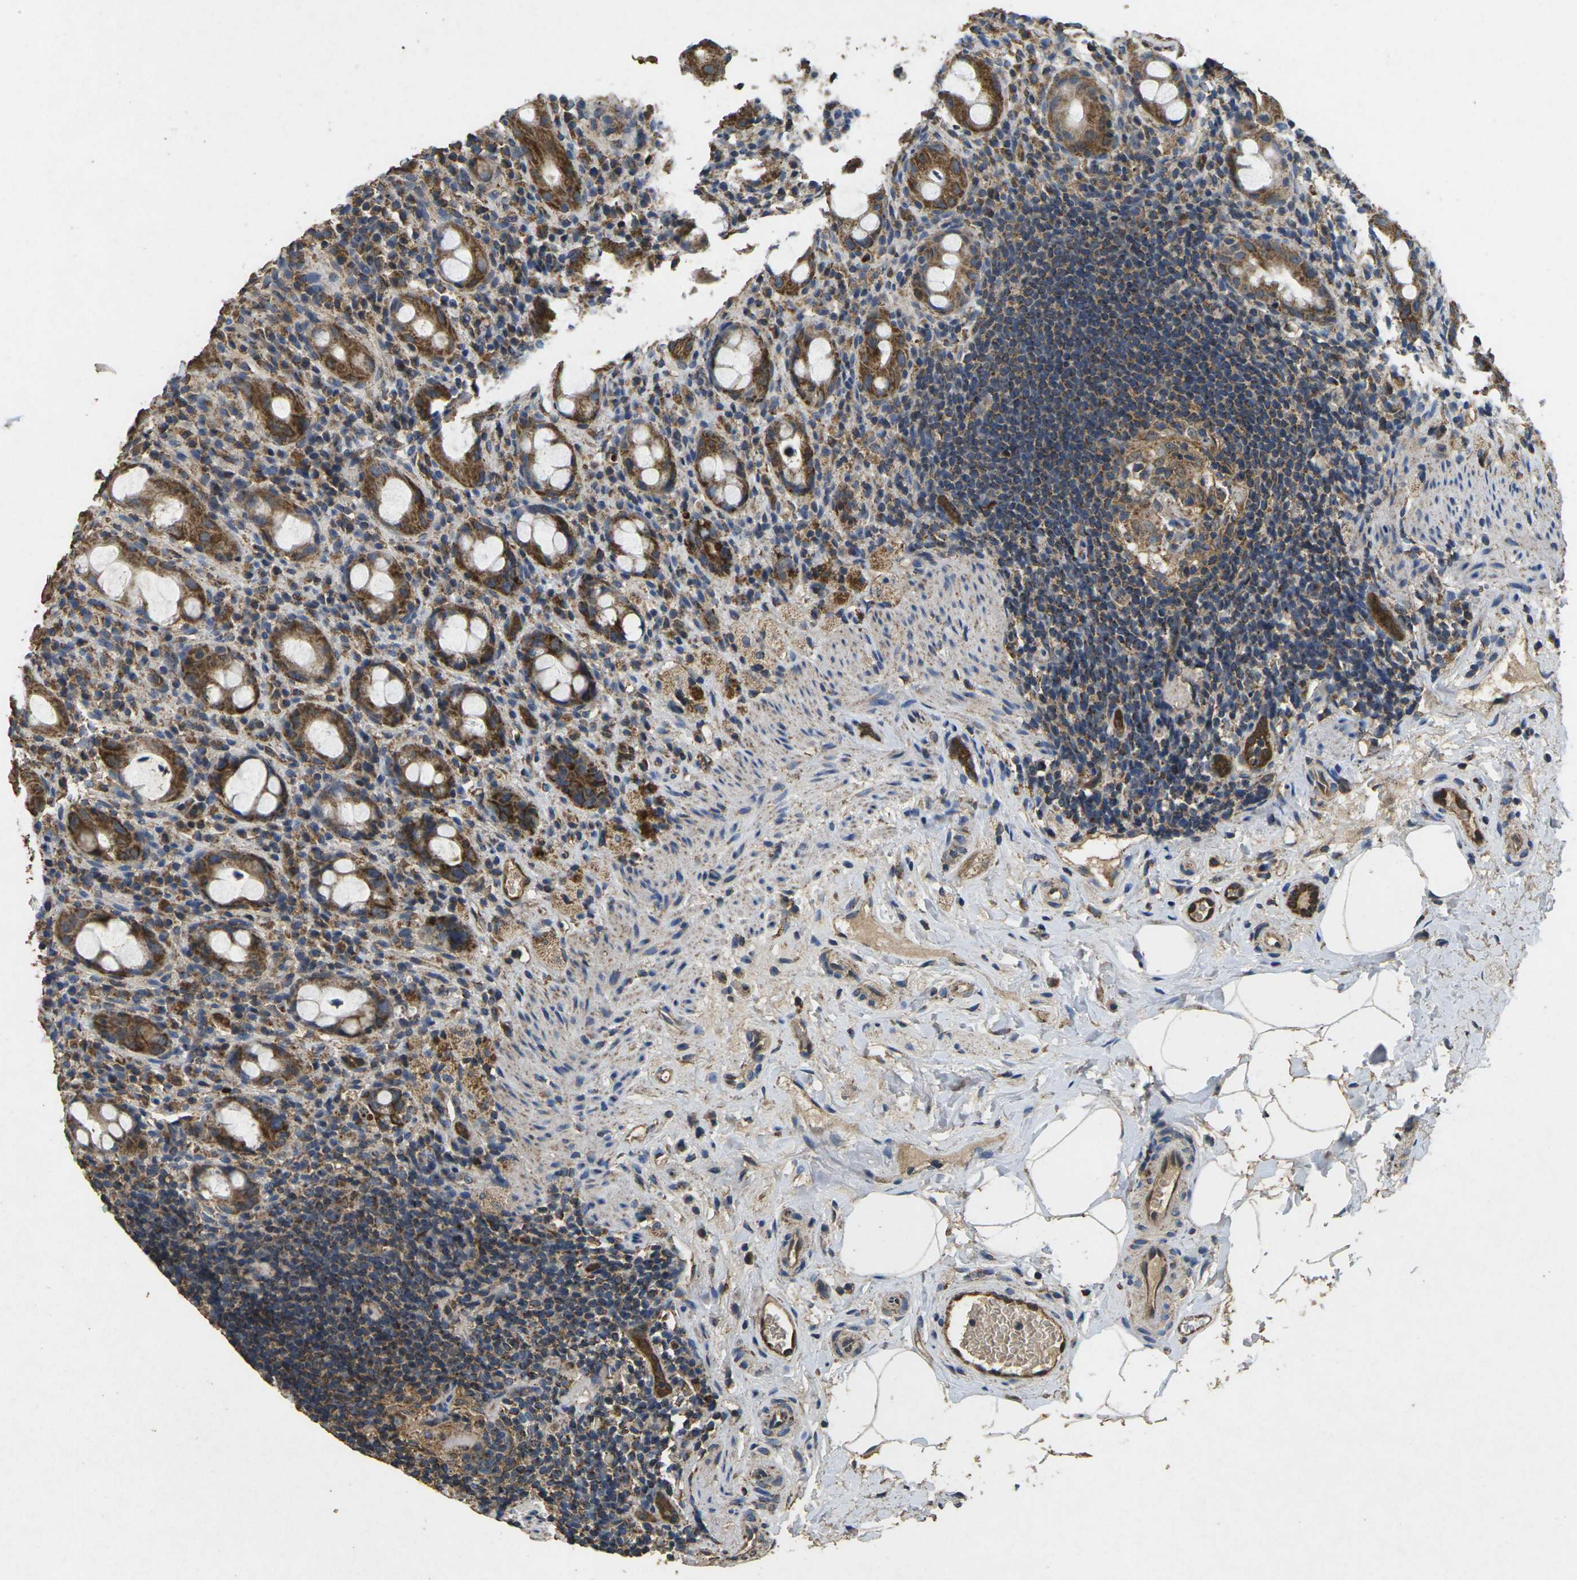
{"staining": {"intensity": "moderate", "quantity": ">75%", "location": "cytoplasmic/membranous"}, "tissue": "rectum", "cell_type": "Glandular cells", "image_type": "normal", "snomed": [{"axis": "morphology", "description": "Normal tissue, NOS"}, {"axis": "topography", "description": "Rectum"}], "caption": "A histopathology image of rectum stained for a protein shows moderate cytoplasmic/membranous brown staining in glandular cells. (Stains: DAB (3,3'-diaminobenzidine) in brown, nuclei in blue, Microscopy: brightfield microscopy at high magnification).", "gene": "MAPK11", "patient": {"sex": "male", "age": 44}}